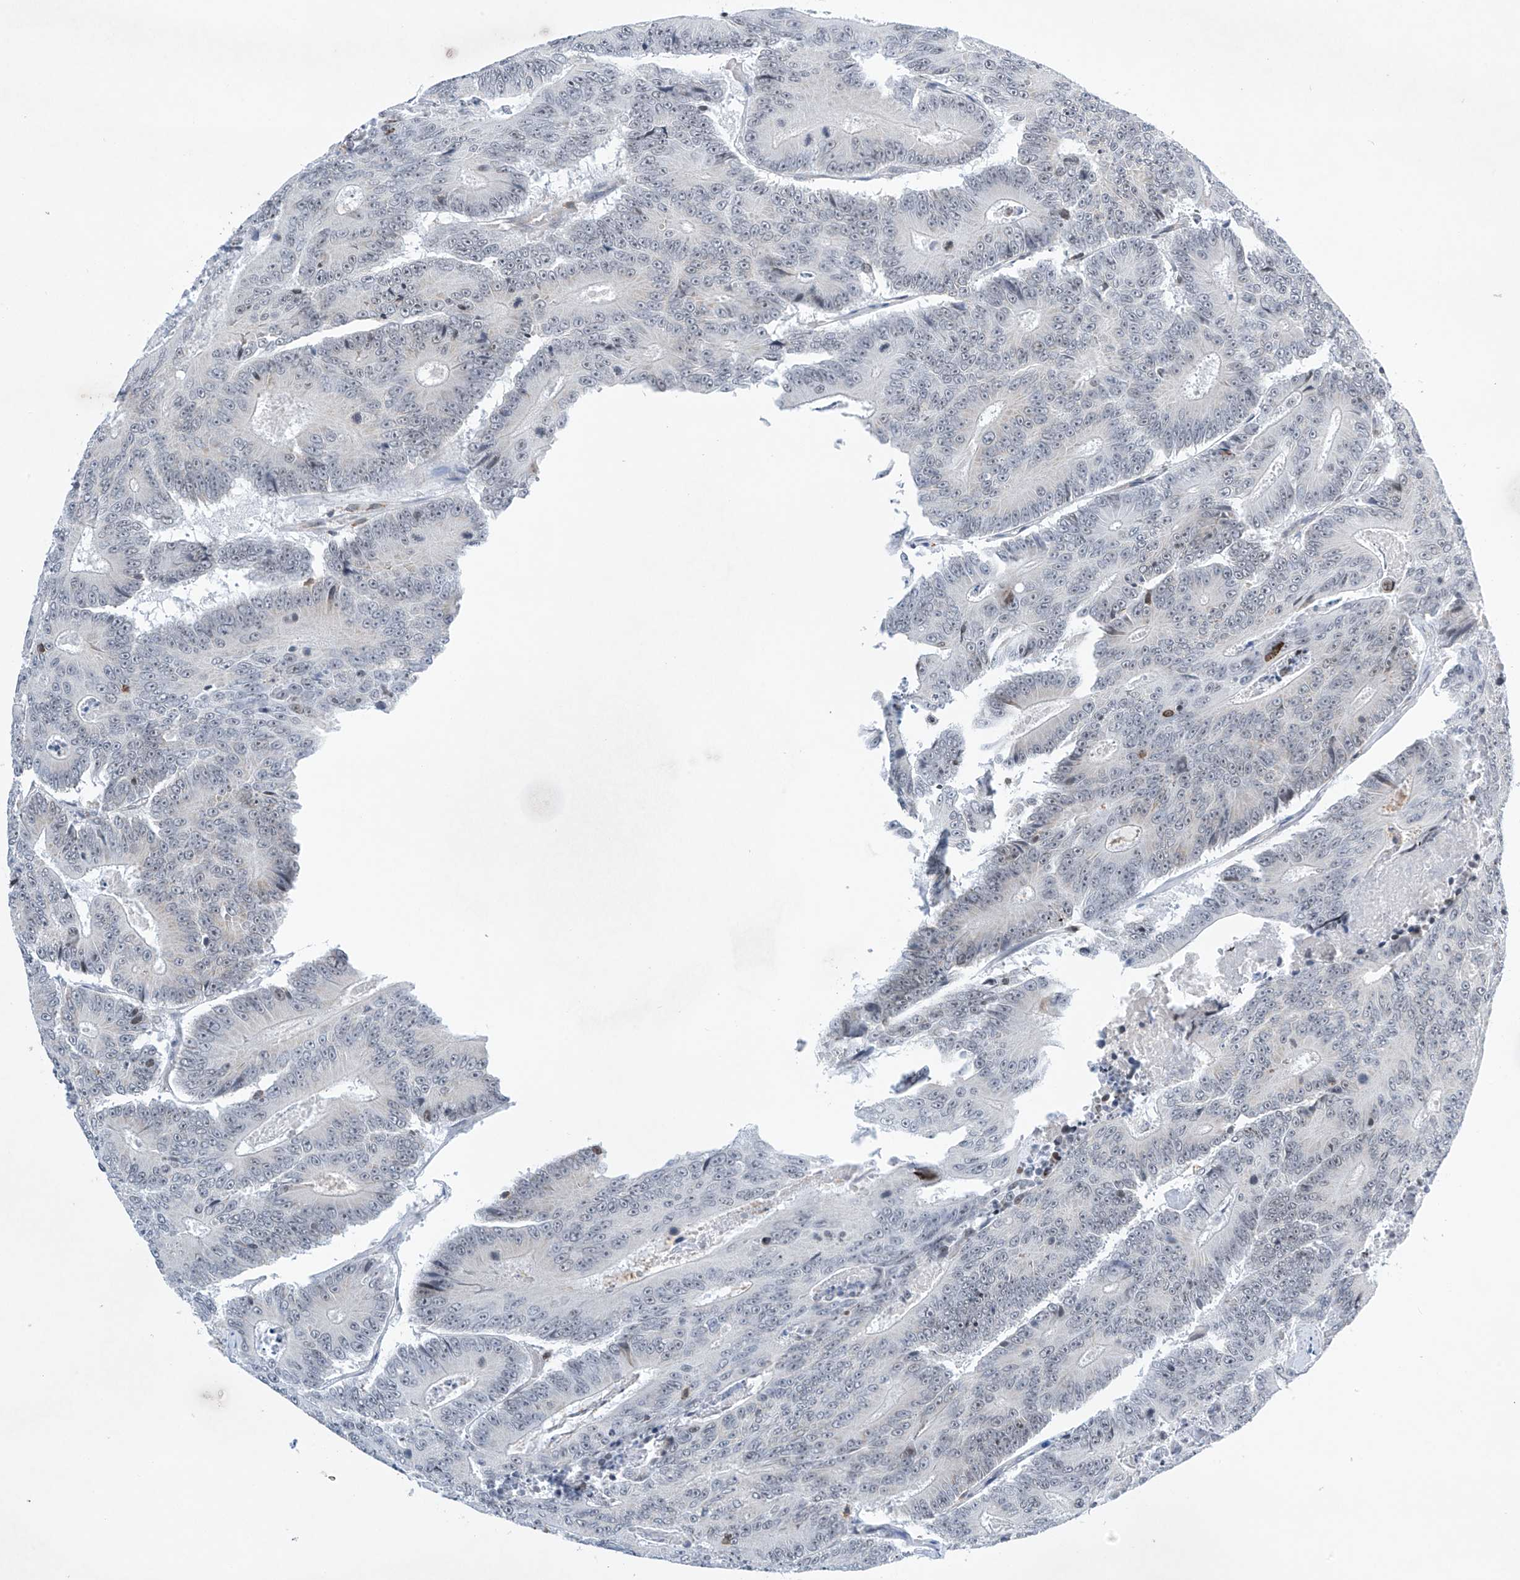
{"staining": {"intensity": "negative", "quantity": "none", "location": "none"}, "tissue": "colorectal cancer", "cell_type": "Tumor cells", "image_type": "cancer", "snomed": [{"axis": "morphology", "description": "Adenocarcinoma, NOS"}, {"axis": "topography", "description": "Colon"}], "caption": "Histopathology image shows no significant protein staining in tumor cells of colorectal cancer.", "gene": "MSL3", "patient": {"sex": "male", "age": 83}}